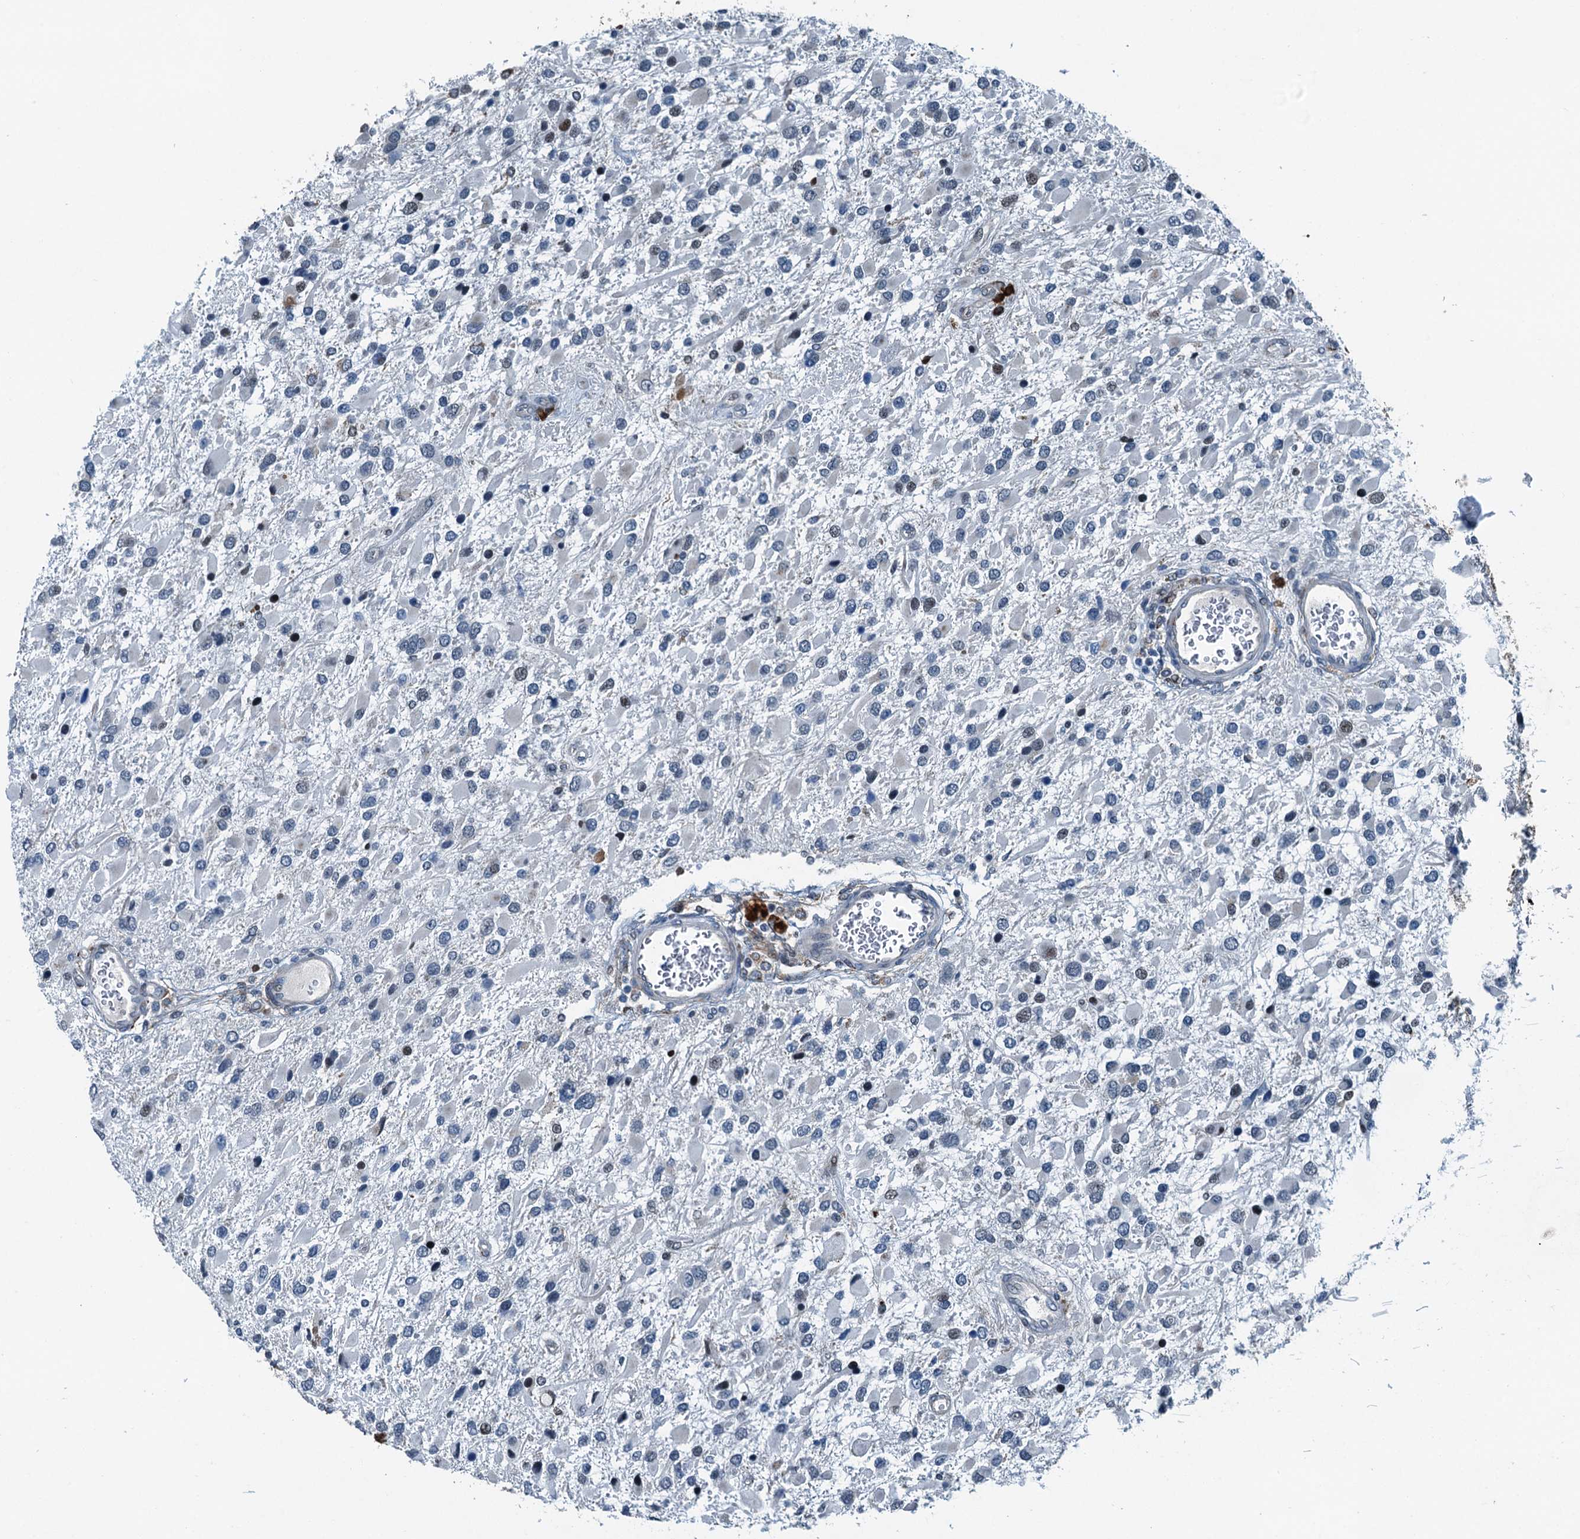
{"staining": {"intensity": "negative", "quantity": "none", "location": "none"}, "tissue": "glioma", "cell_type": "Tumor cells", "image_type": "cancer", "snomed": [{"axis": "morphology", "description": "Glioma, malignant, High grade"}, {"axis": "topography", "description": "Brain"}], "caption": "Immunohistochemistry (IHC) photomicrograph of glioma stained for a protein (brown), which reveals no positivity in tumor cells. (Brightfield microscopy of DAB immunohistochemistry at high magnification).", "gene": "TAMALIN", "patient": {"sex": "male", "age": 53}}